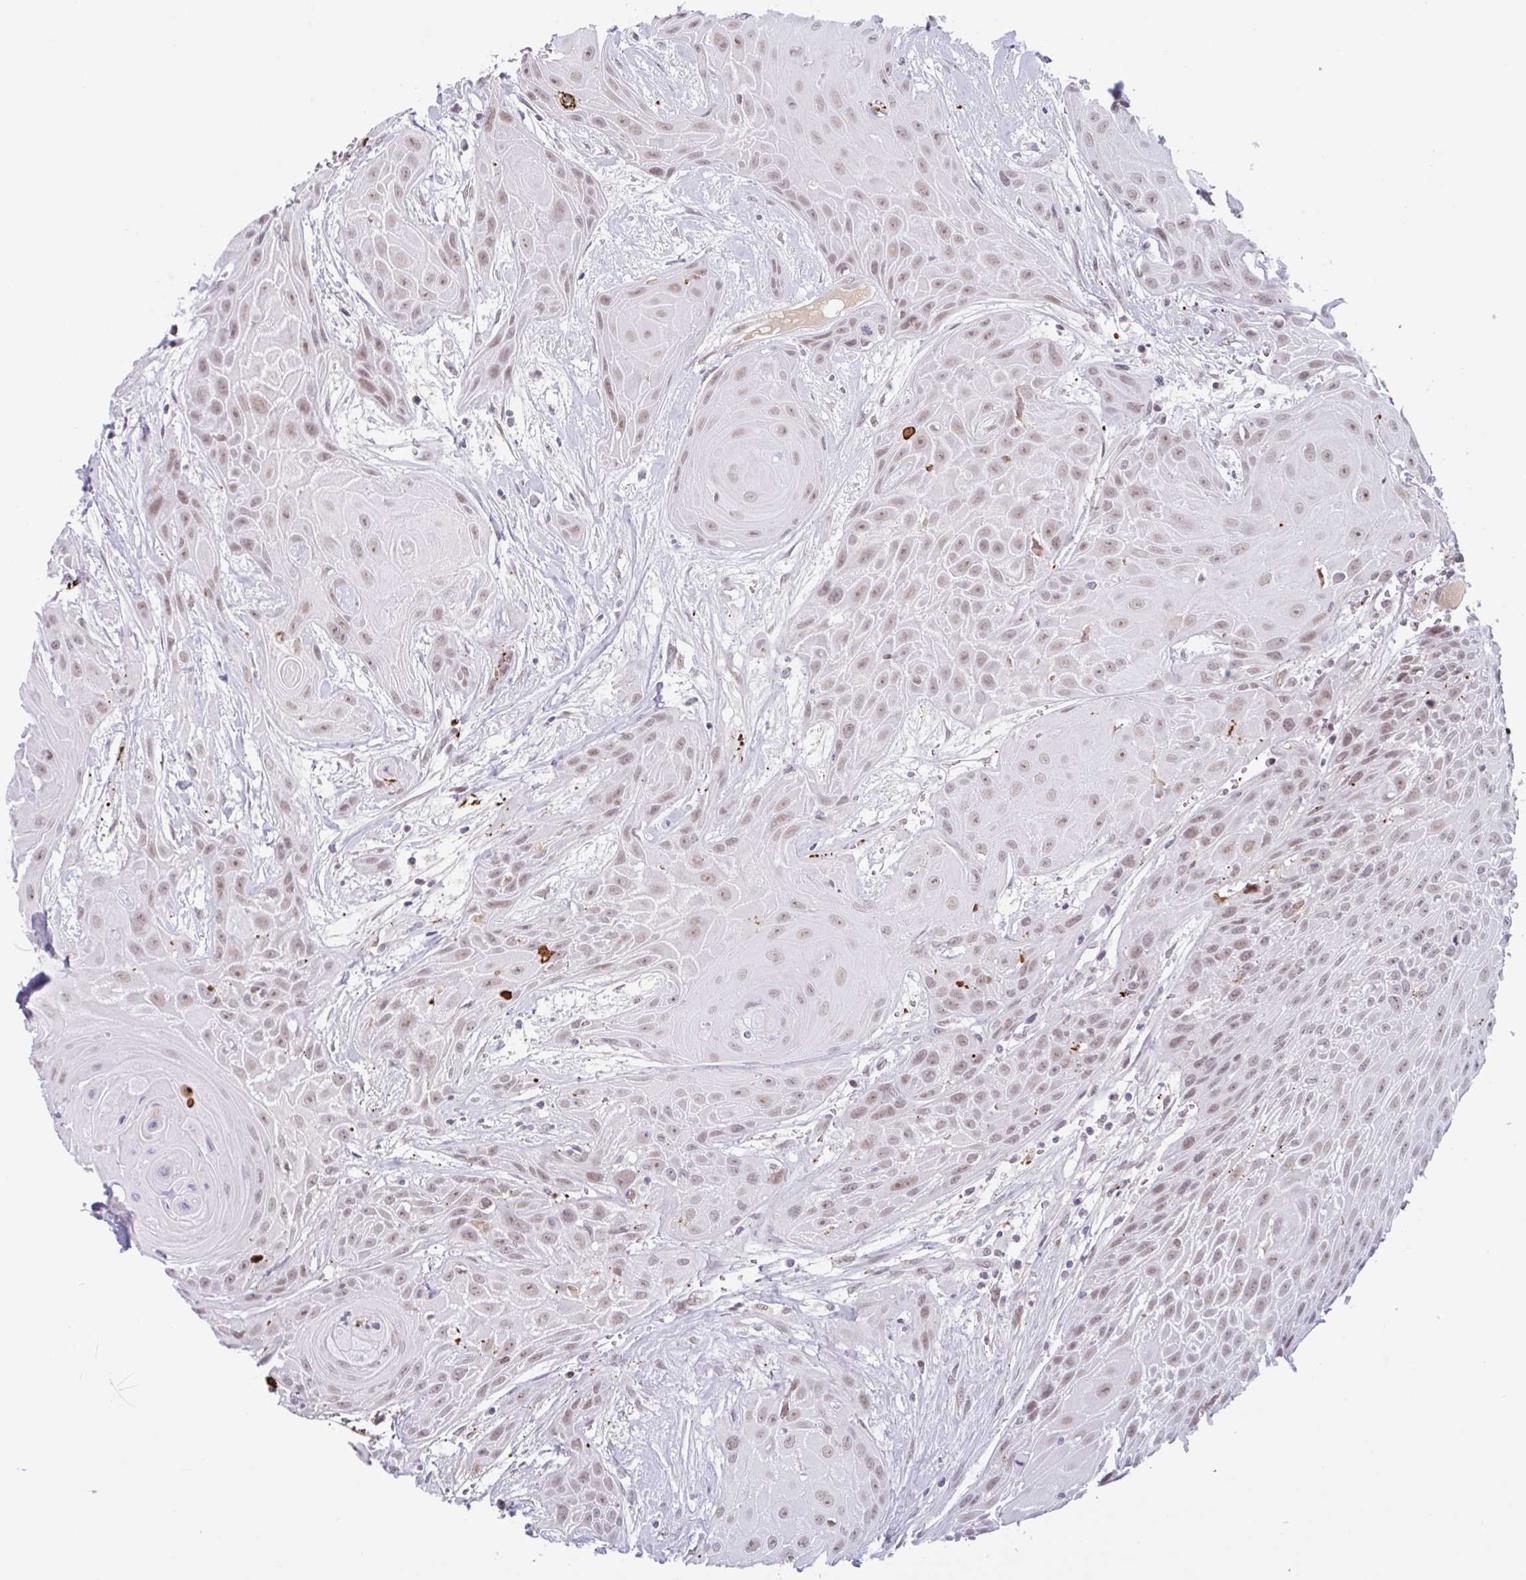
{"staining": {"intensity": "moderate", "quantity": "25%-75%", "location": "nuclear"}, "tissue": "head and neck cancer", "cell_type": "Tumor cells", "image_type": "cancer", "snomed": [{"axis": "morphology", "description": "Squamous cell carcinoma, NOS"}, {"axis": "topography", "description": "Head-Neck"}], "caption": "IHC image of neoplastic tissue: human head and neck squamous cell carcinoma stained using immunohistochemistry displays medium levels of moderate protein expression localized specifically in the nuclear of tumor cells, appearing as a nuclear brown color.", "gene": "PLG", "patient": {"sex": "female", "age": 73}}